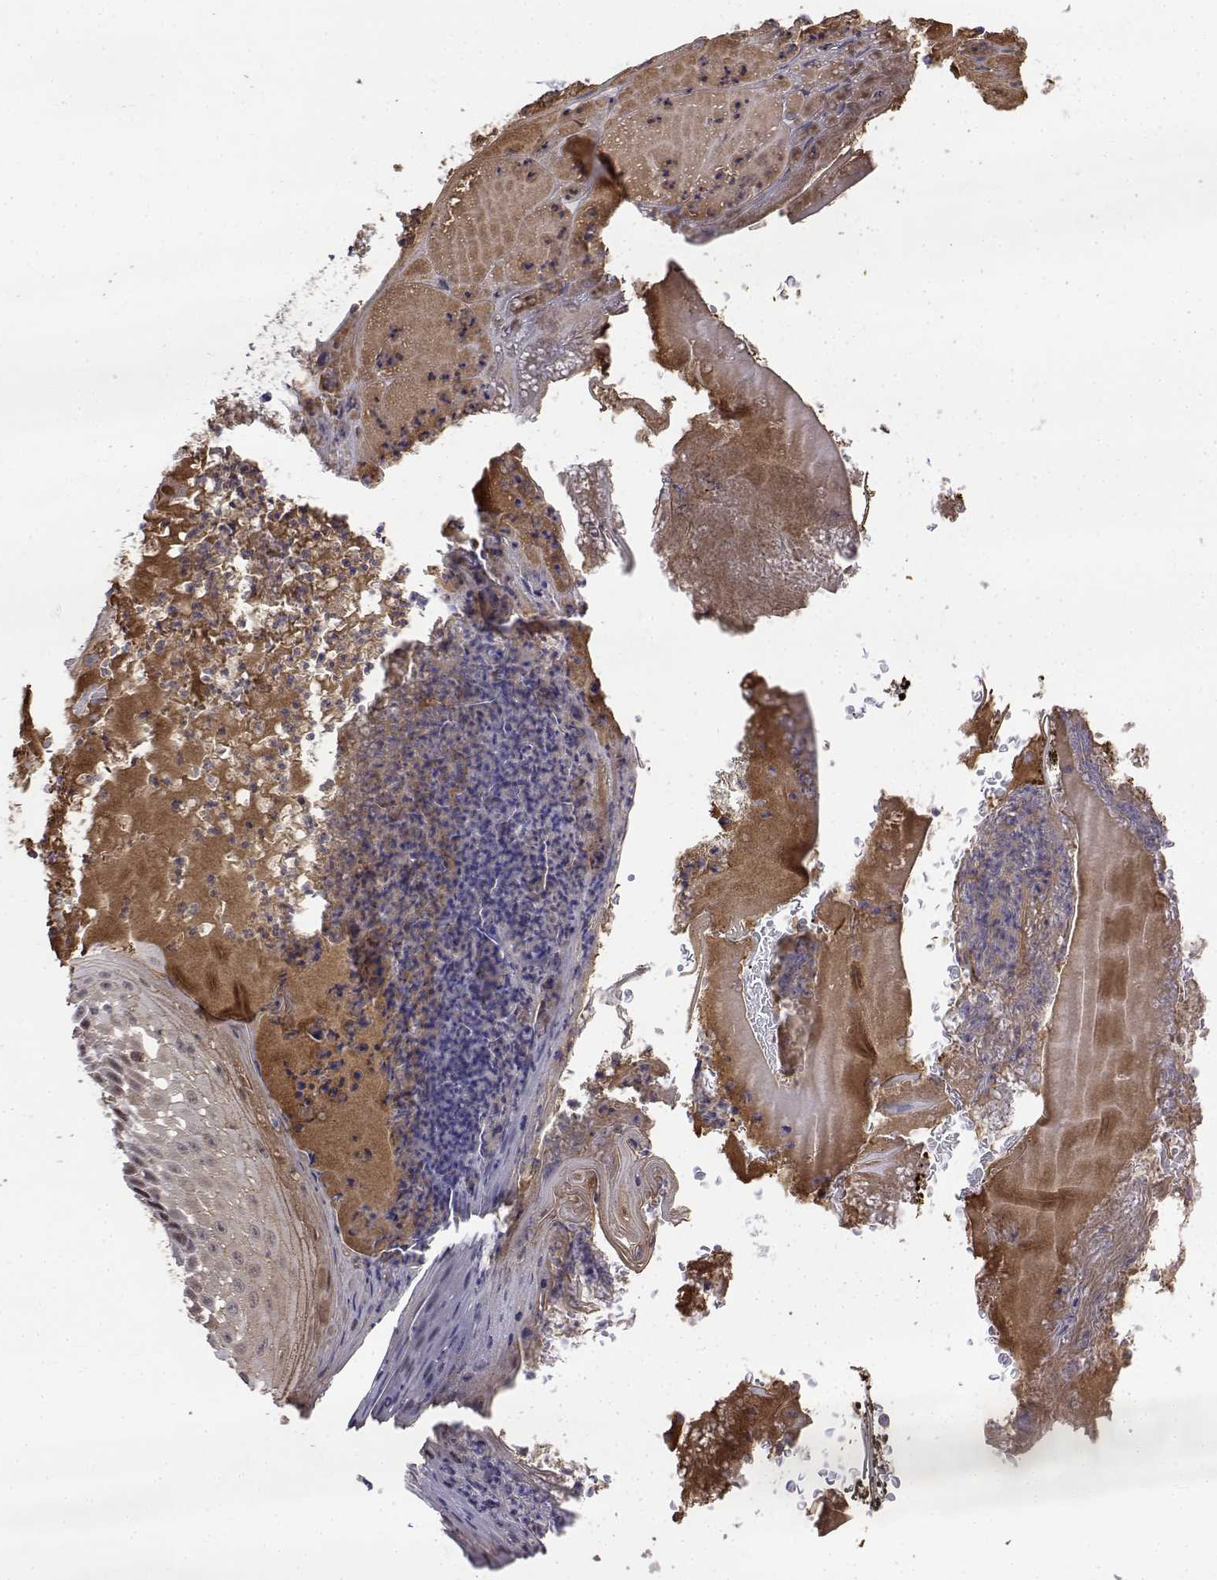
{"staining": {"intensity": "moderate", "quantity": ">75%", "location": "cytoplasmic/membranous,nuclear"}, "tissue": "skin", "cell_type": "Fibroblasts", "image_type": "normal", "snomed": [{"axis": "morphology", "description": "Normal tissue, NOS"}, {"axis": "topography", "description": "Skin"}, {"axis": "topography", "description": "Peripheral nerve tissue"}], "caption": "Fibroblasts exhibit medium levels of moderate cytoplasmic/membranous,nuclear staining in approximately >75% of cells in unremarkable skin. (DAB (3,3'-diaminobenzidine) = brown stain, brightfield microscopy at high magnification).", "gene": "ITGA7", "patient": {"sex": "male", "age": 24}}